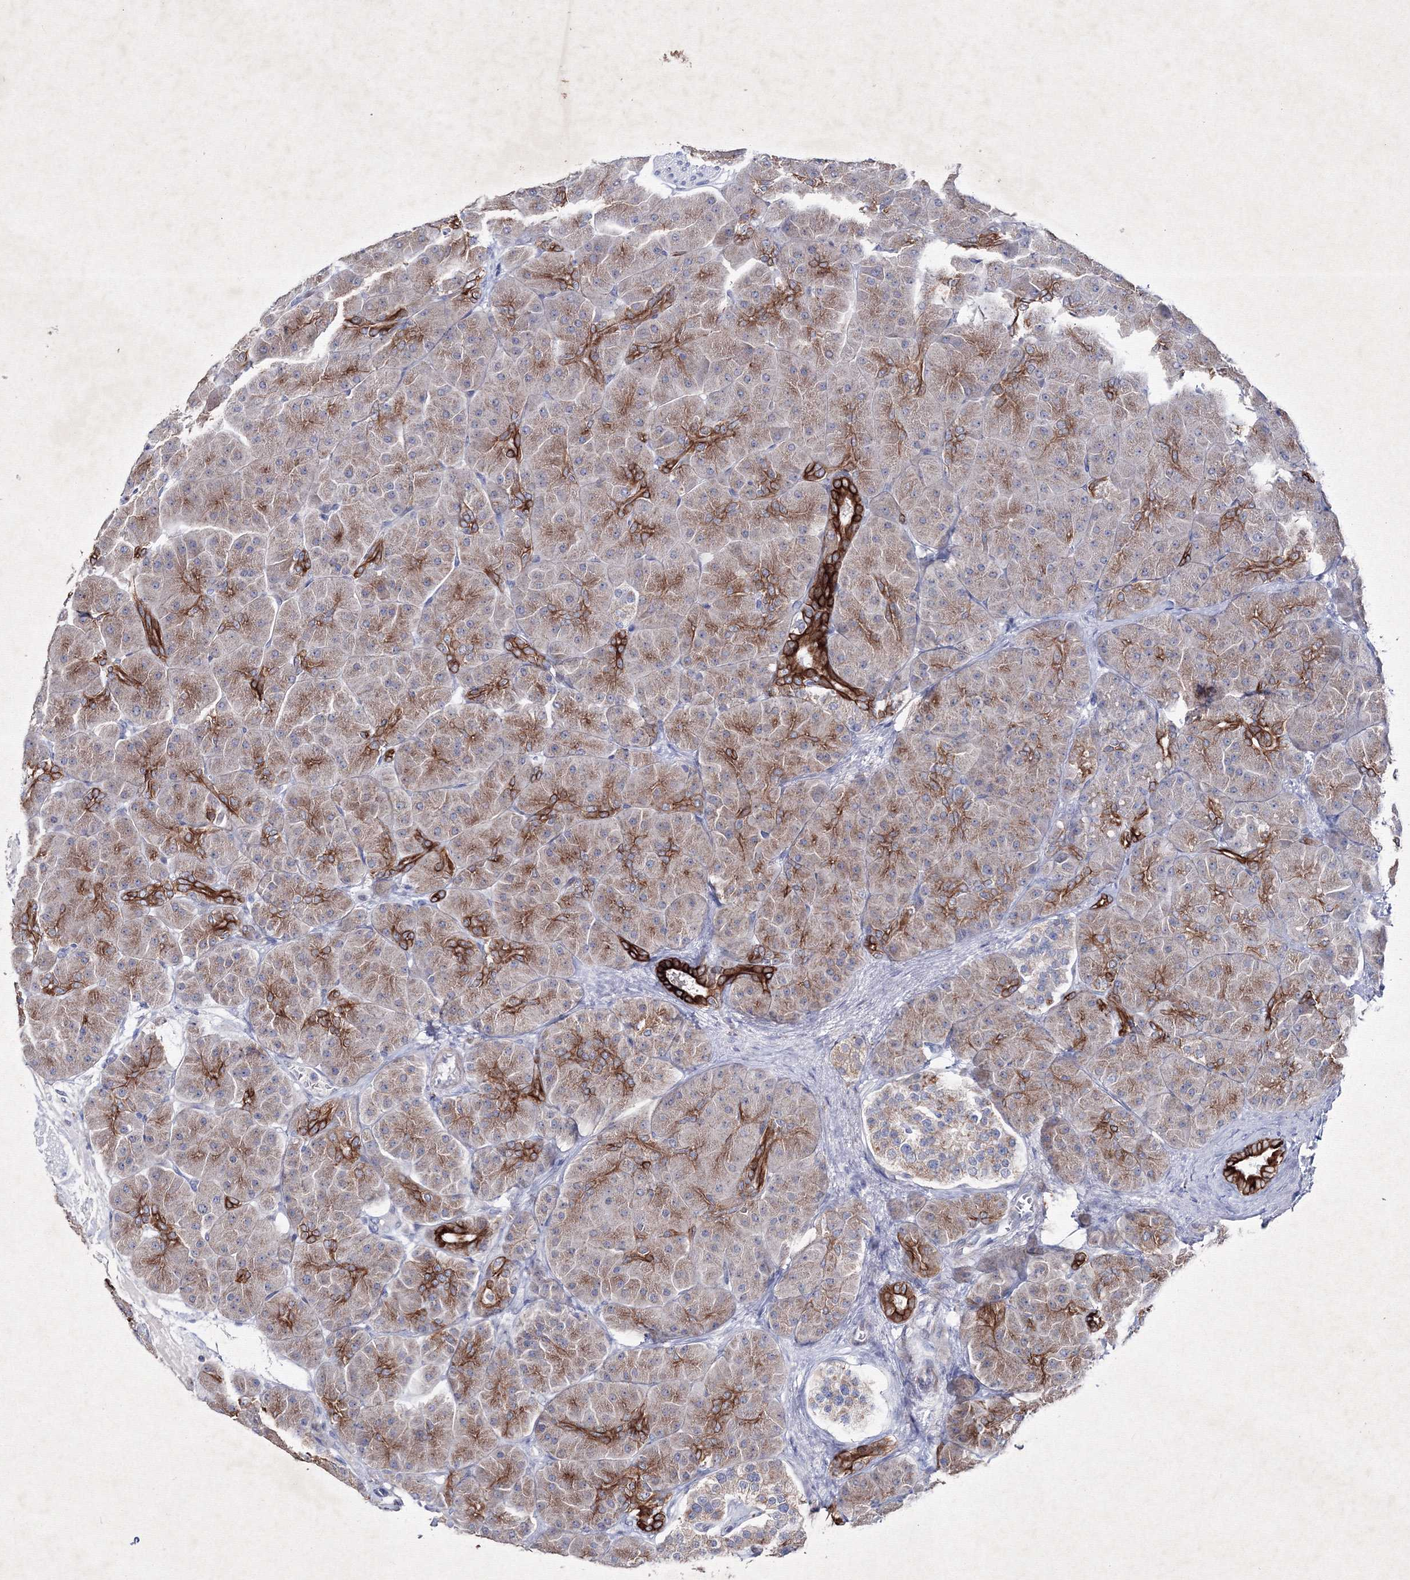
{"staining": {"intensity": "strong", "quantity": "25%-75%", "location": "cytoplasmic/membranous"}, "tissue": "pancreas", "cell_type": "Exocrine glandular cells", "image_type": "normal", "snomed": [{"axis": "morphology", "description": "Normal tissue, NOS"}, {"axis": "topography", "description": "Pancreas"}], "caption": "Exocrine glandular cells reveal strong cytoplasmic/membranous staining in approximately 25%-75% of cells in benign pancreas. (Brightfield microscopy of DAB IHC at high magnification).", "gene": "SMIM29", "patient": {"sex": "male", "age": 66}}